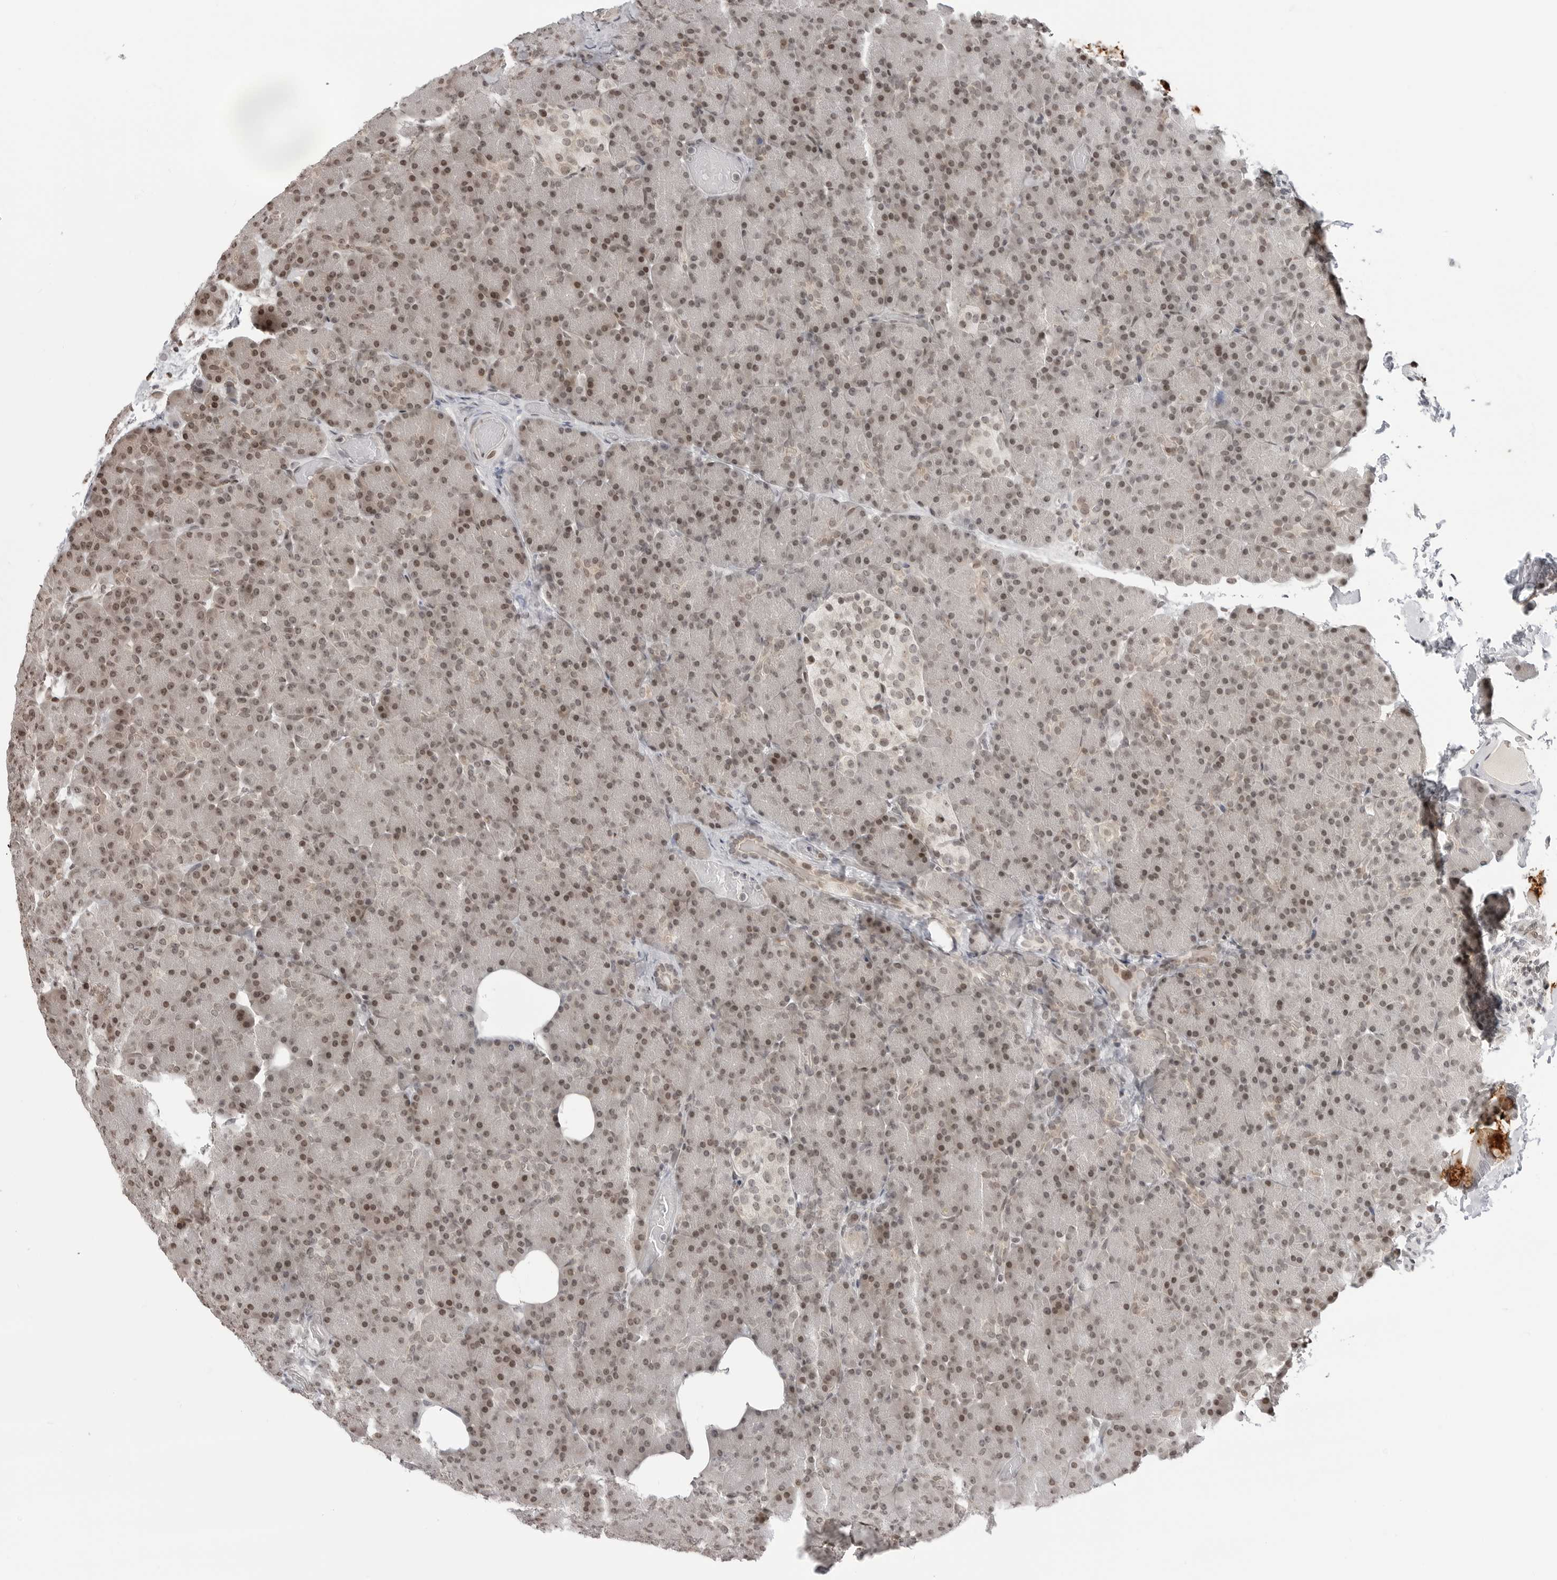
{"staining": {"intensity": "moderate", "quantity": ">75%", "location": "nuclear"}, "tissue": "pancreas", "cell_type": "Exocrine glandular cells", "image_type": "normal", "snomed": [{"axis": "morphology", "description": "Normal tissue, NOS"}, {"axis": "topography", "description": "Pancreas"}], "caption": "Pancreas stained with DAB (3,3'-diaminobenzidine) immunohistochemistry (IHC) demonstrates medium levels of moderate nuclear positivity in about >75% of exocrine glandular cells. Ihc stains the protein of interest in brown and the nuclei are stained blue.", "gene": "C8orf33", "patient": {"sex": "female", "age": 43}}